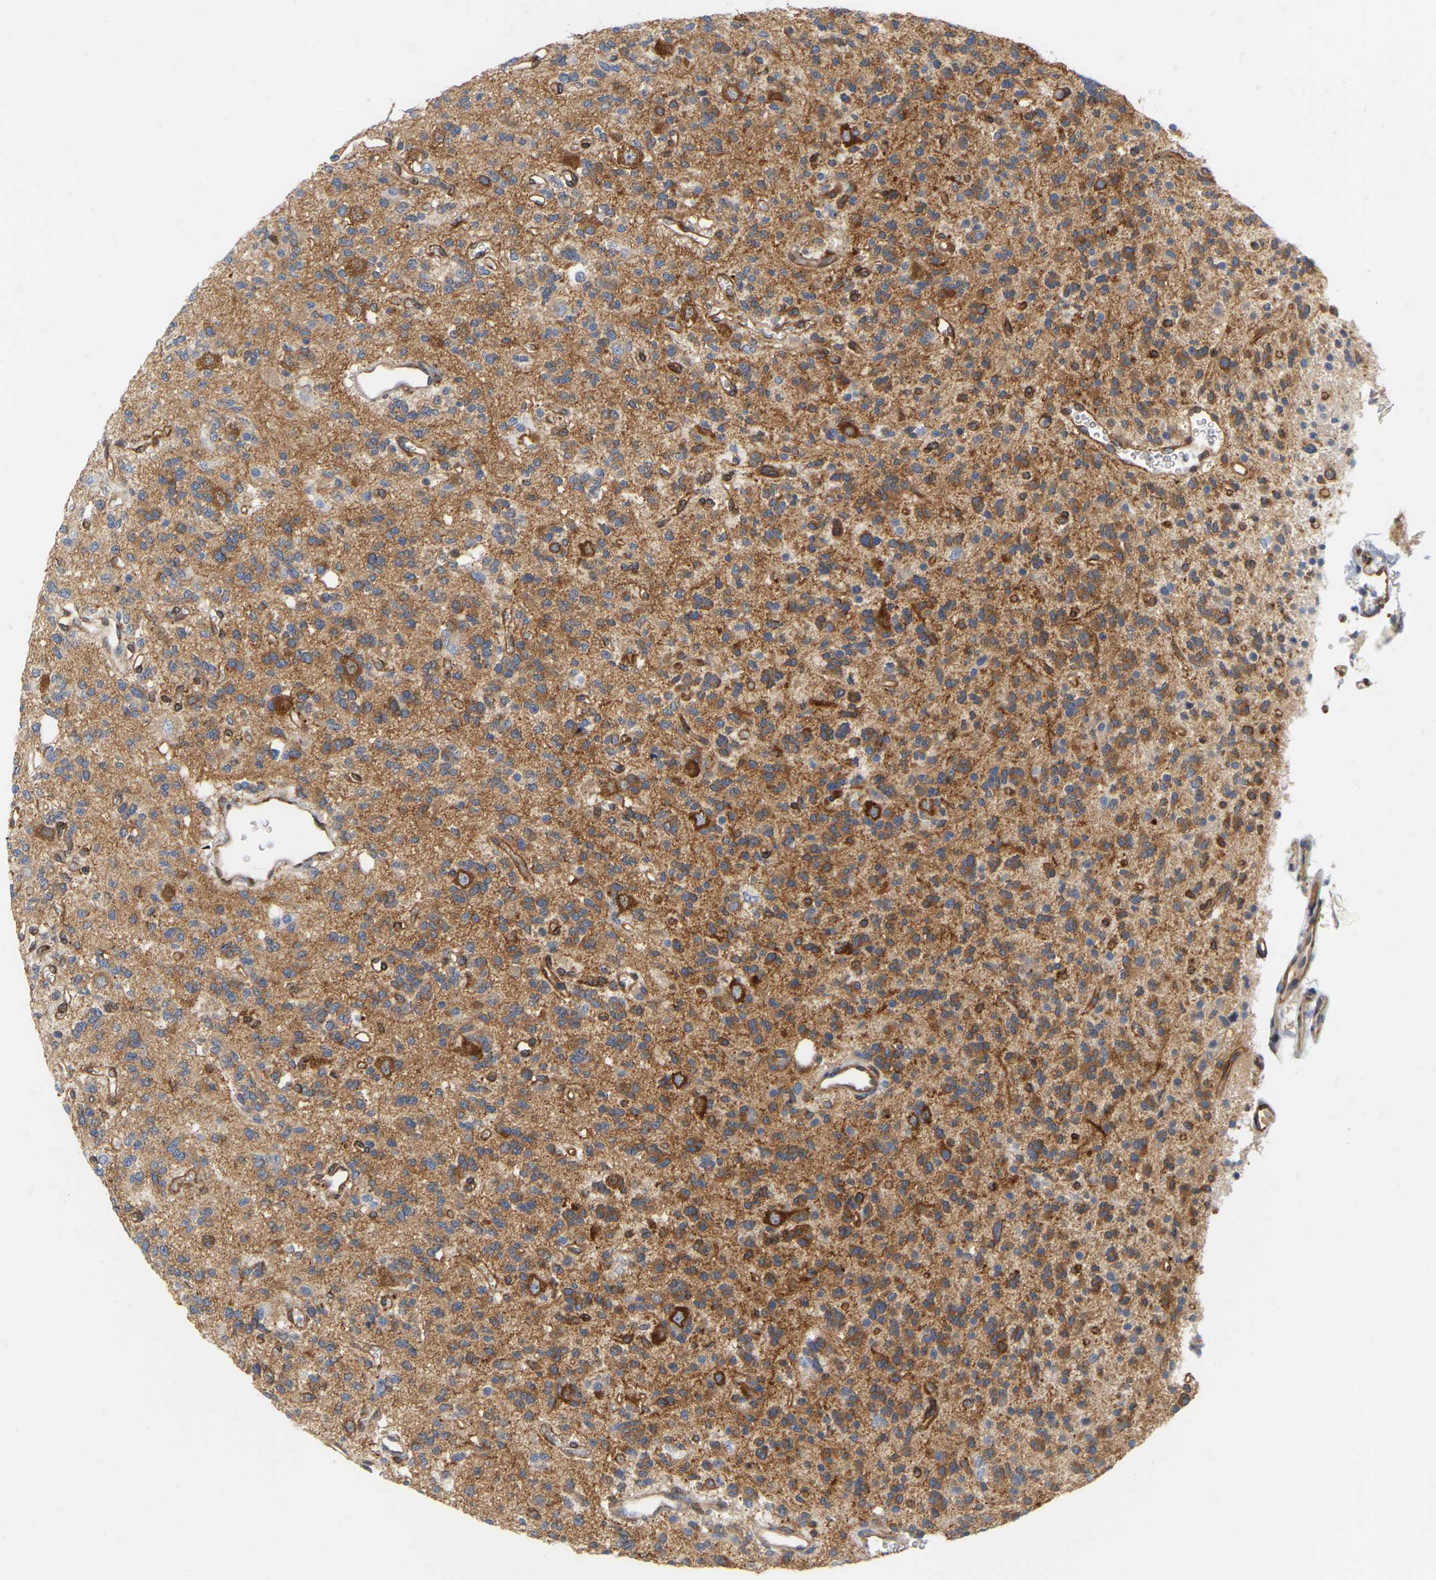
{"staining": {"intensity": "moderate", "quantity": ">75%", "location": "cytoplasmic/membranous"}, "tissue": "glioma", "cell_type": "Tumor cells", "image_type": "cancer", "snomed": [{"axis": "morphology", "description": "Glioma, malignant, Low grade"}, {"axis": "topography", "description": "Brain"}], "caption": "This histopathology image reveals IHC staining of glioma, with medium moderate cytoplasmic/membranous expression in approximately >75% of tumor cells.", "gene": "RAPH1", "patient": {"sex": "male", "age": 38}}